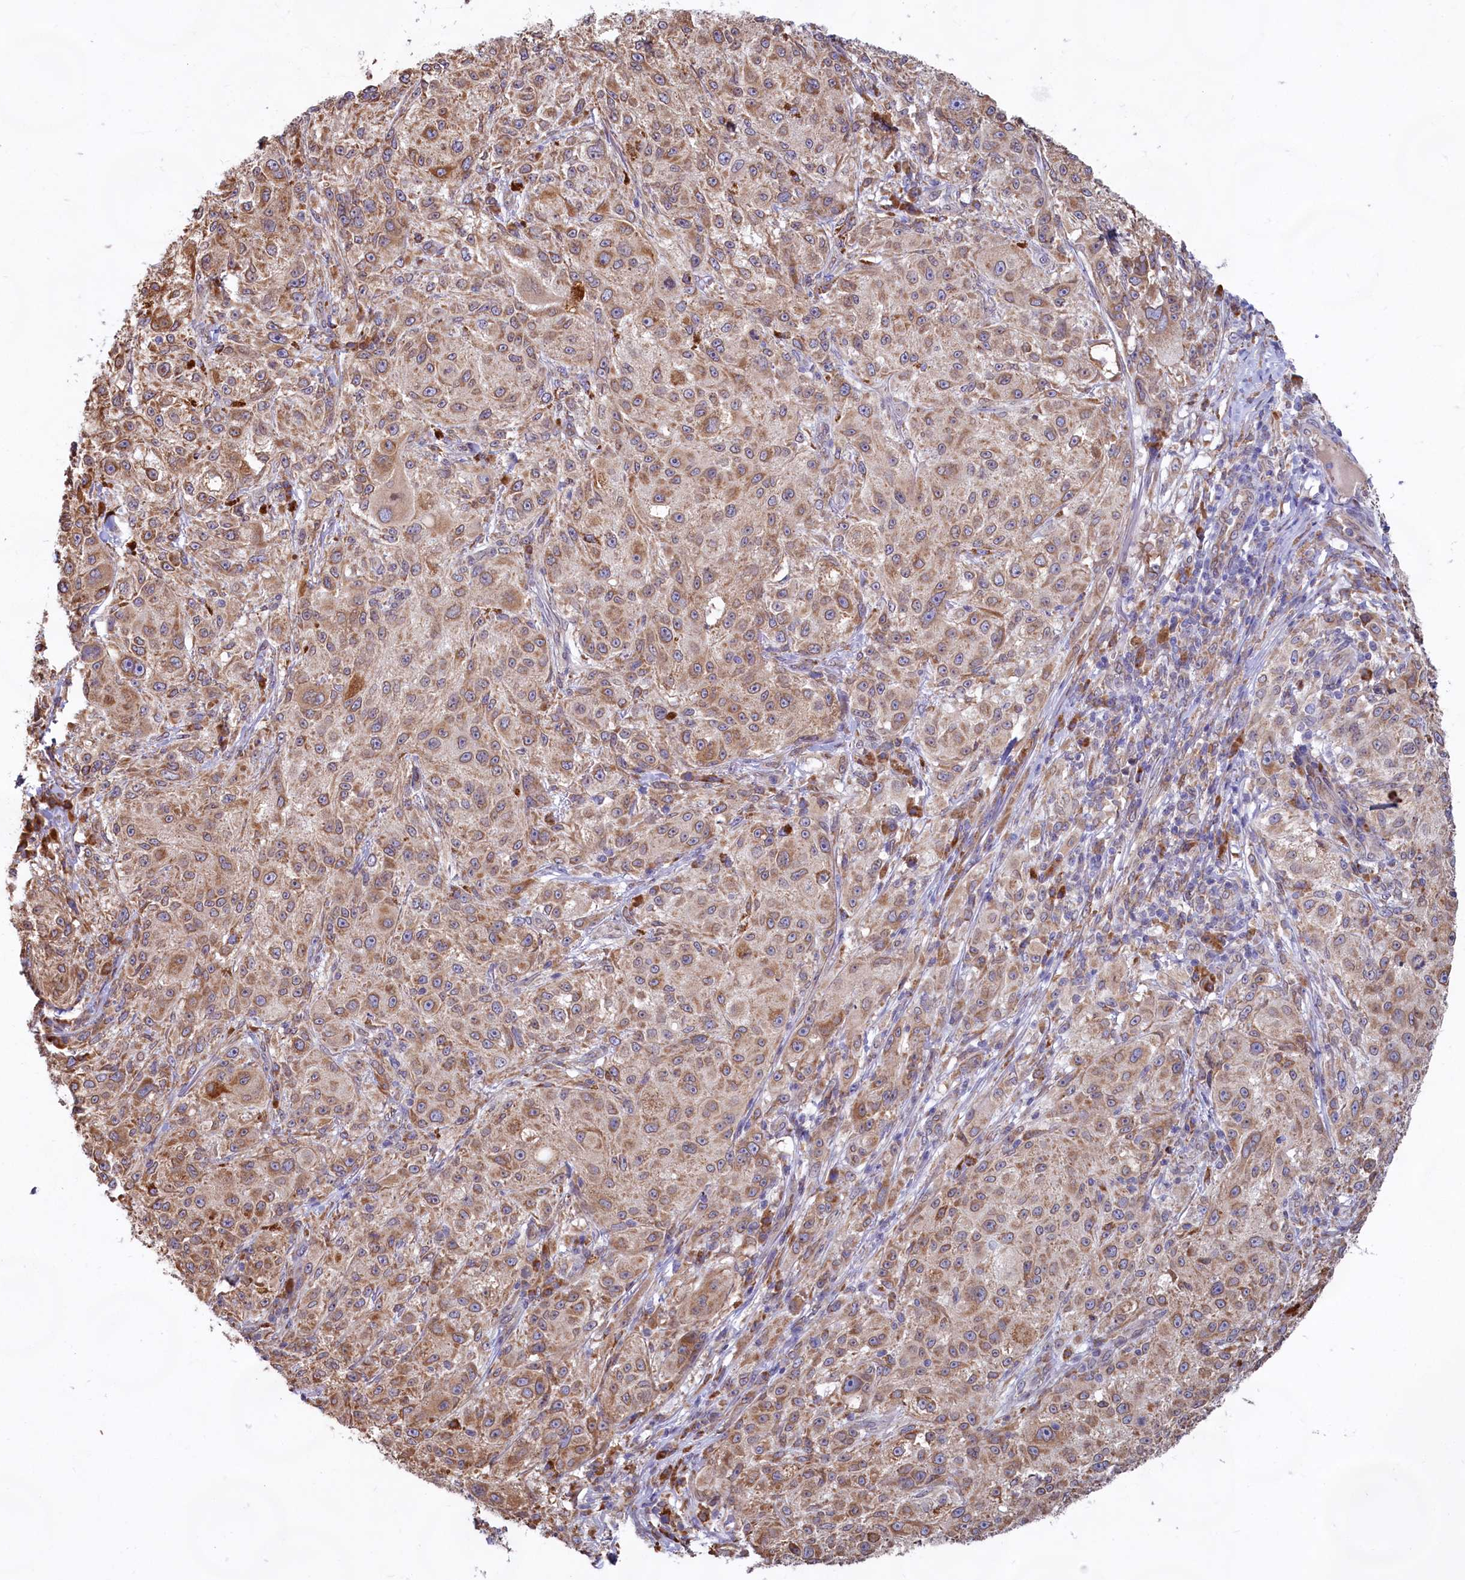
{"staining": {"intensity": "moderate", "quantity": ">75%", "location": "cytoplasmic/membranous"}, "tissue": "melanoma", "cell_type": "Tumor cells", "image_type": "cancer", "snomed": [{"axis": "morphology", "description": "Necrosis, NOS"}, {"axis": "morphology", "description": "Malignant melanoma, NOS"}, {"axis": "topography", "description": "Skin"}], "caption": "Protein staining by immunohistochemistry (IHC) reveals moderate cytoplasmic/membranous staining in about >75% of tumor cells in melanoma. The staining was performed using DAB to visualize the protein expression in brown, while the nuclei were stained in blue with hematoxylin (Magnification: 20x).", "gene": "TBC1D19", "patient": {"sex": "female", "age": 87}}